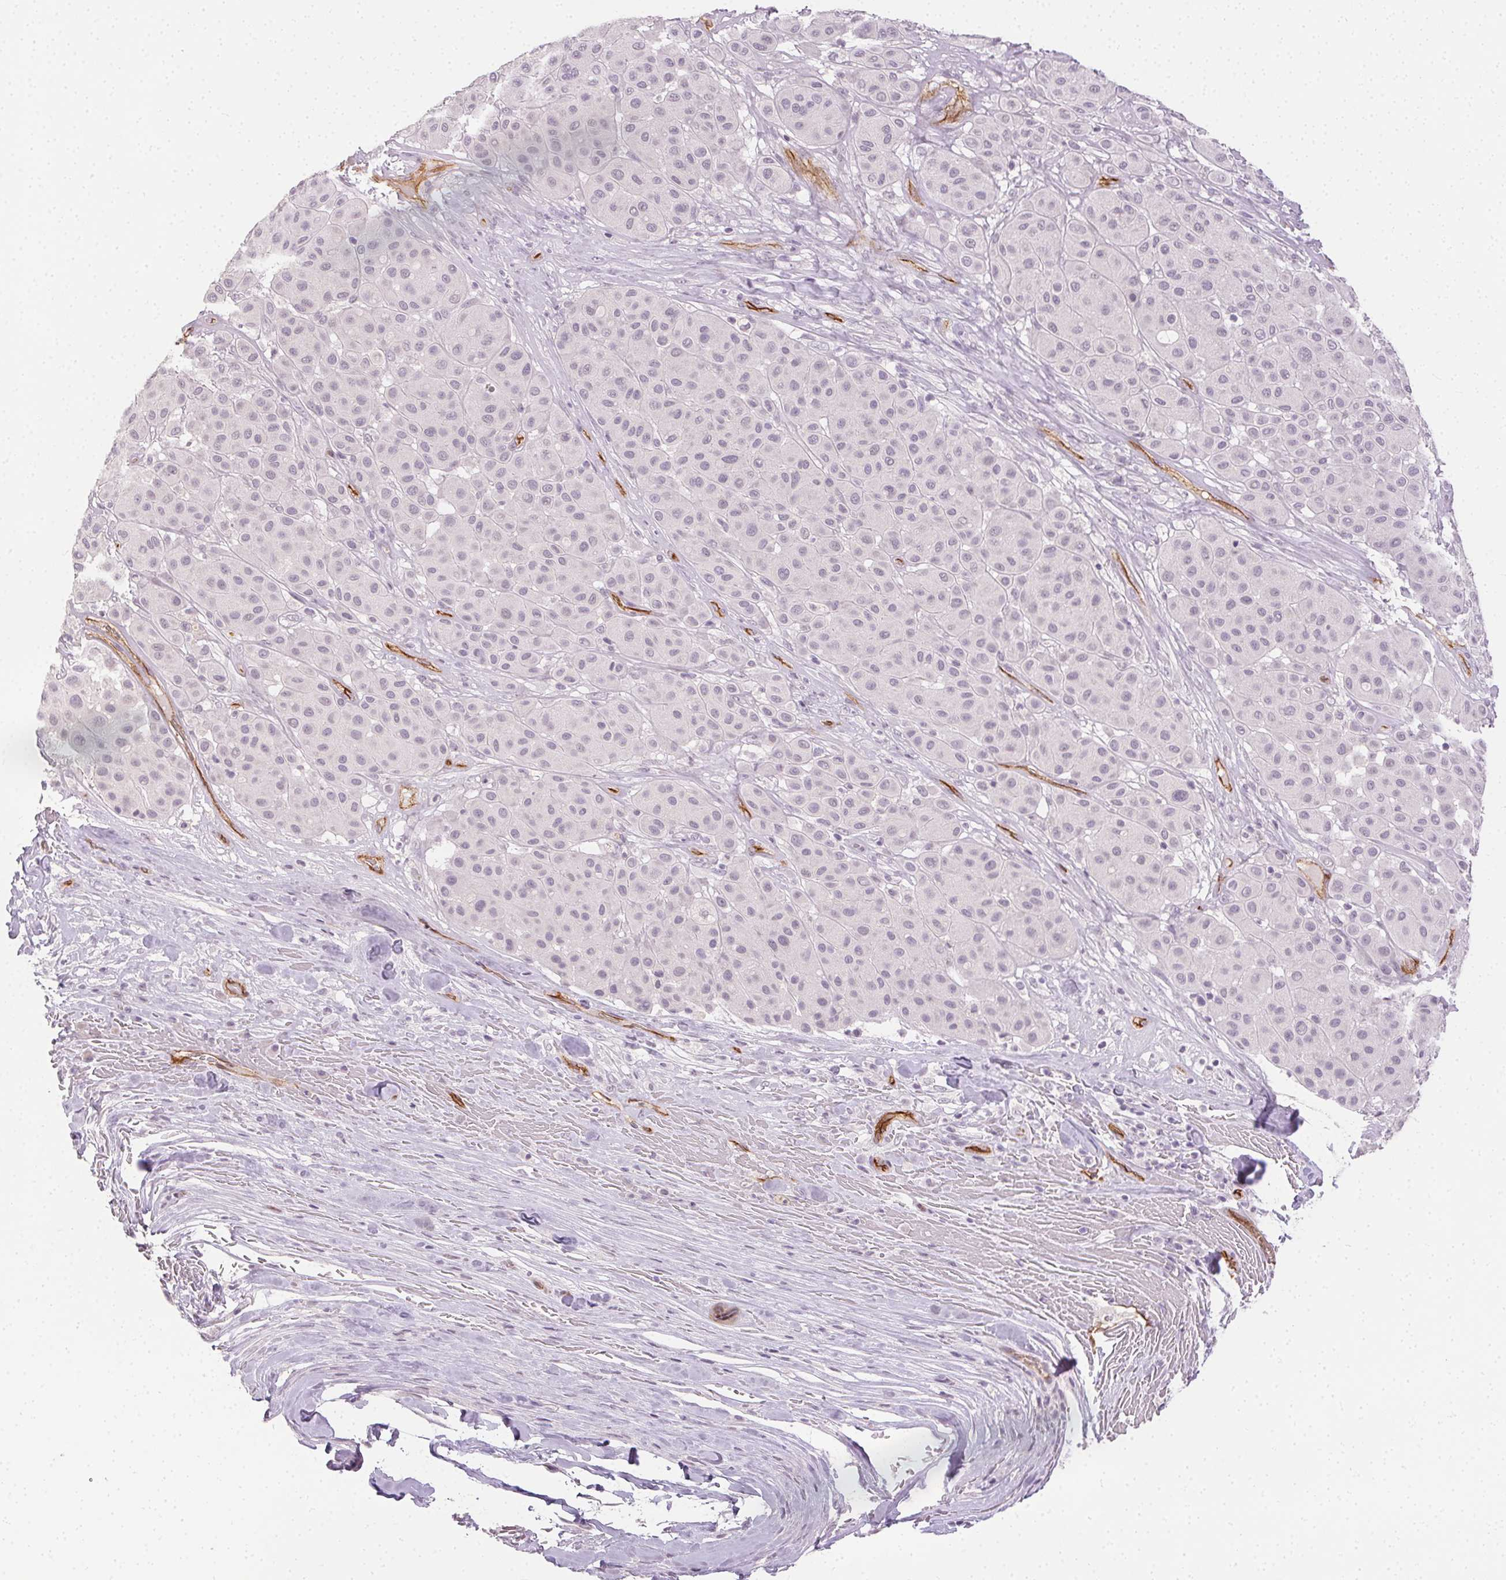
{"staining": {"intensity": "negative", "quantity": "none", "location": "none"}, "tissue": "melanoma", "cell_type": "Tumor cells", "image_type": "cancer", "snomed": [{"axis": "morphology", "description": "Malignant melanoma, Metastatic site"}, {"axis": "topography", "description": "Smooth muscle"}], "caption": "DAB immunohistochemical staining of human malignant melanoma (metastatic site) reveals no significant staining in tumor cells. Nuclei are stained in blue.", "gene": "PODXL", "patient": {"sex": "male", "age": 41}}